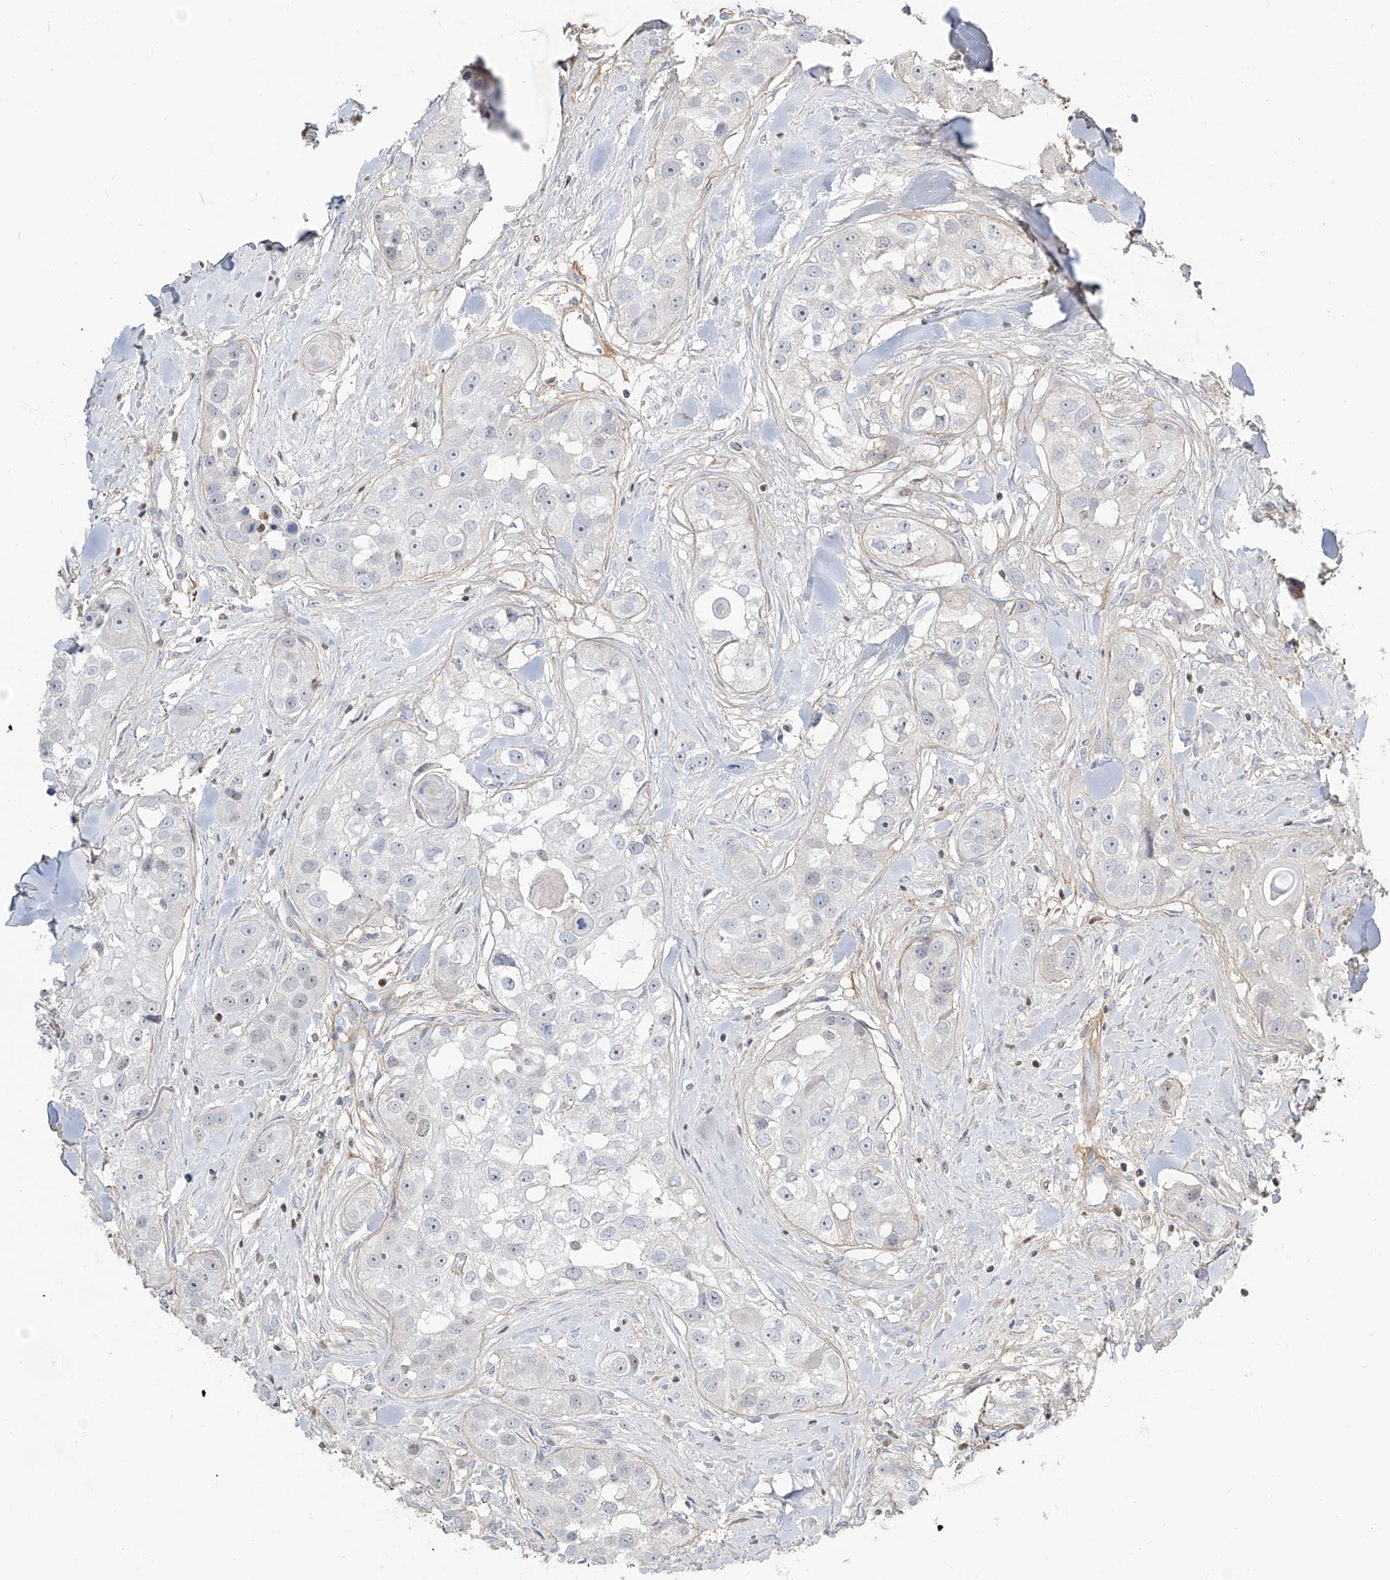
{"staining": {"intensity": "negative", "quantity": "none", "location": "none"}, "tissue": "head and neck cancer", "cell_type": "Tumor cells", "image_type": "cancer", "snomed": [{"axis": "morphology", "description": "Normal tissue, NOS"}, {"axis": "morphology", "description": "Squamous cell carcinoma, NOS"}, {"axis": "topography", "description": "Skeletal muscle"}, {"axis": "topography", "description": "Head-Neck"}], "caption": "IHC histopathology image of neoplastic tissue: human squamous cell carcinoma (head and neck) stained with DAB reveals no significant protein positivity in tumor cells.", "gene": "HOXA3", "patient": {"sex": "male", "age": 51}}